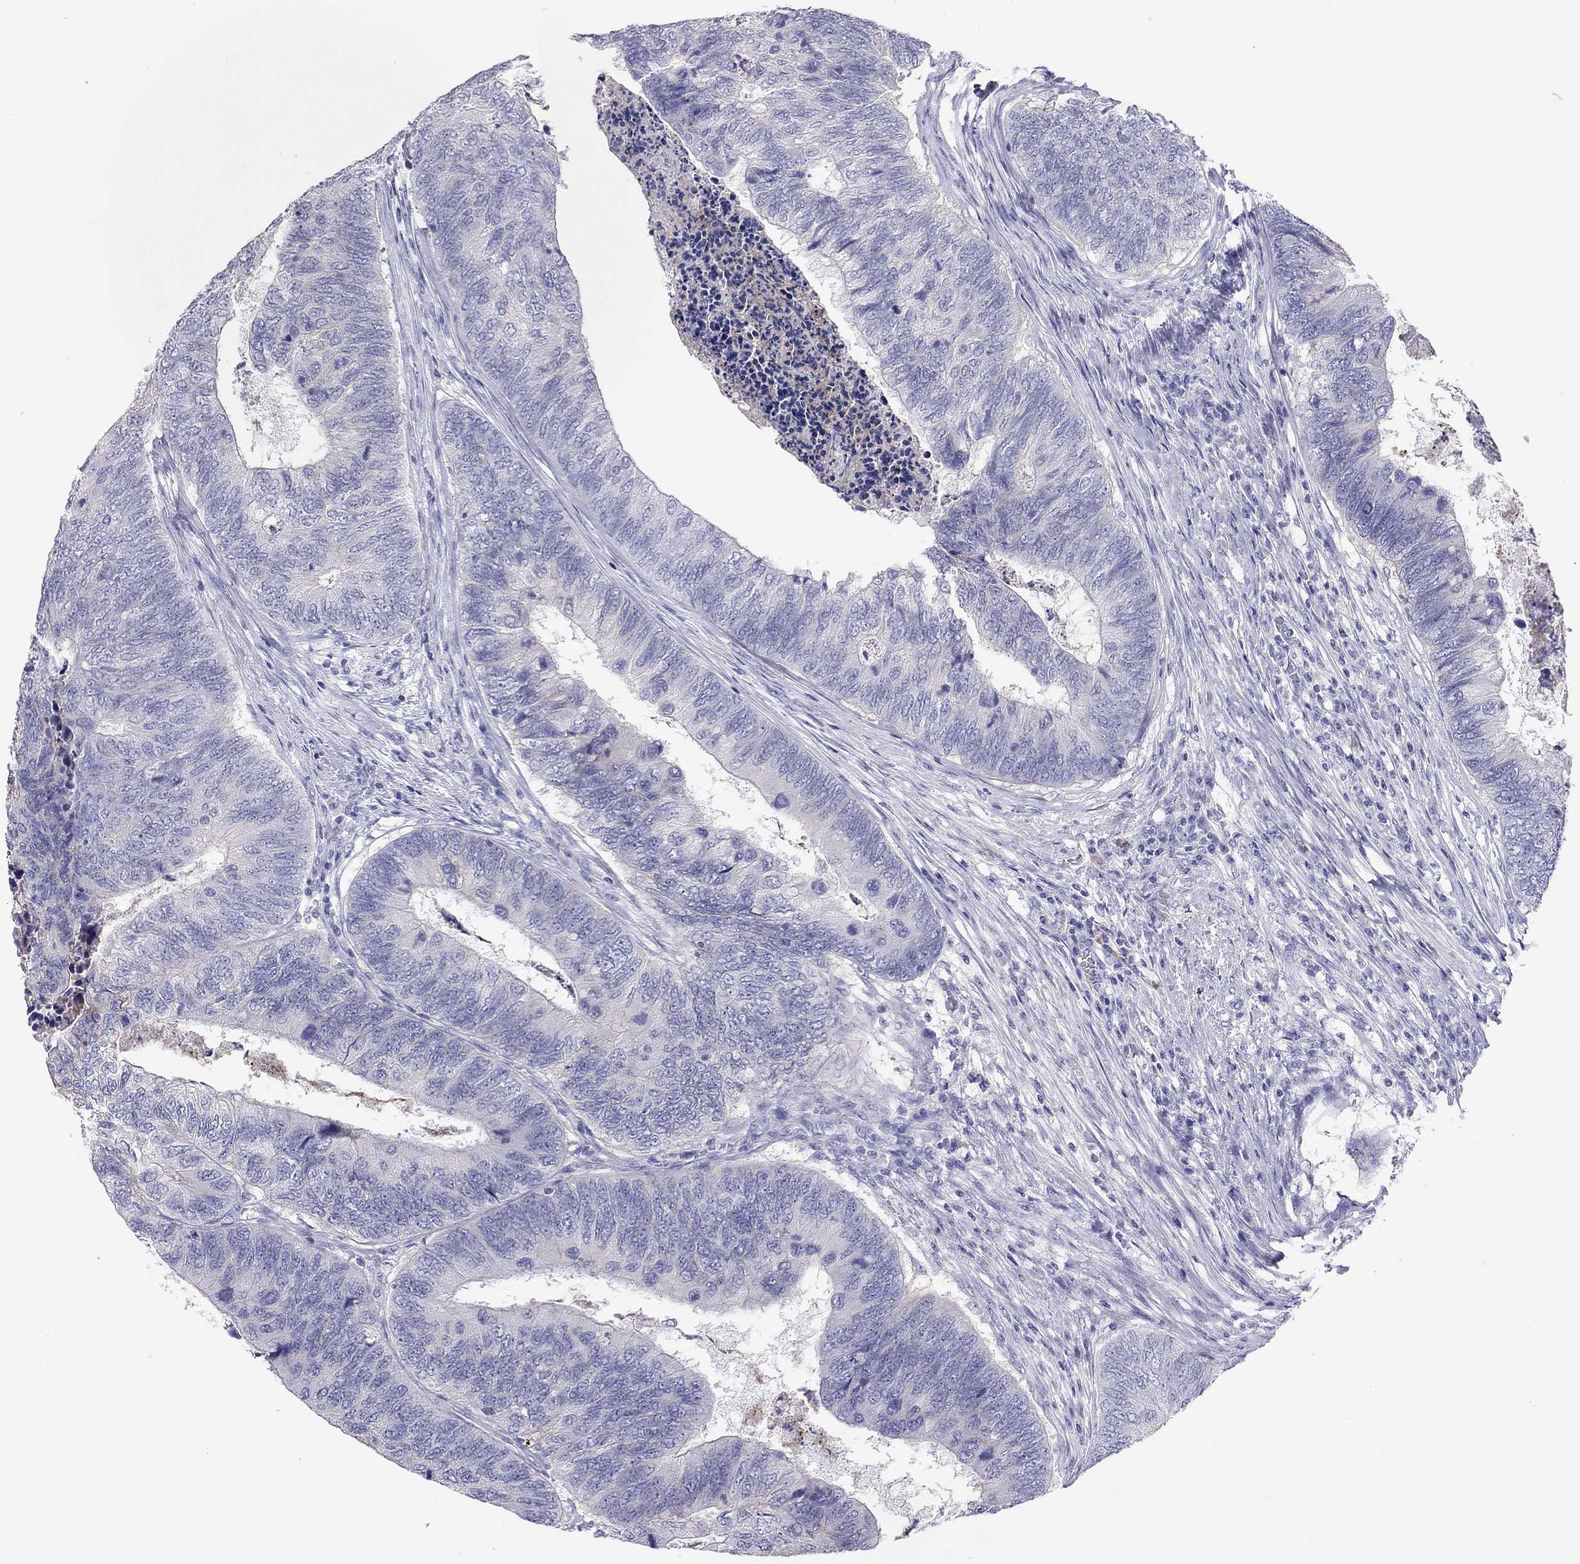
{"staining": {"intensity": "negative", "quantity": "none", "location": "none"}, "tissue": "colorectal cancer", "cell_type": "Tumor cells", "image_type": "cancer", "snomed": [{"axis": "morphology", "description": "Adenocarcinoma, NOS"}, {"axis": "topography", "description": "Colon"}], "caption": "Tumor cells show no significant protein expression in colorectal cancer (adenocarcinoma).", "gene": "CALHM1", "patient": {"sex": "female", "age": 67}}